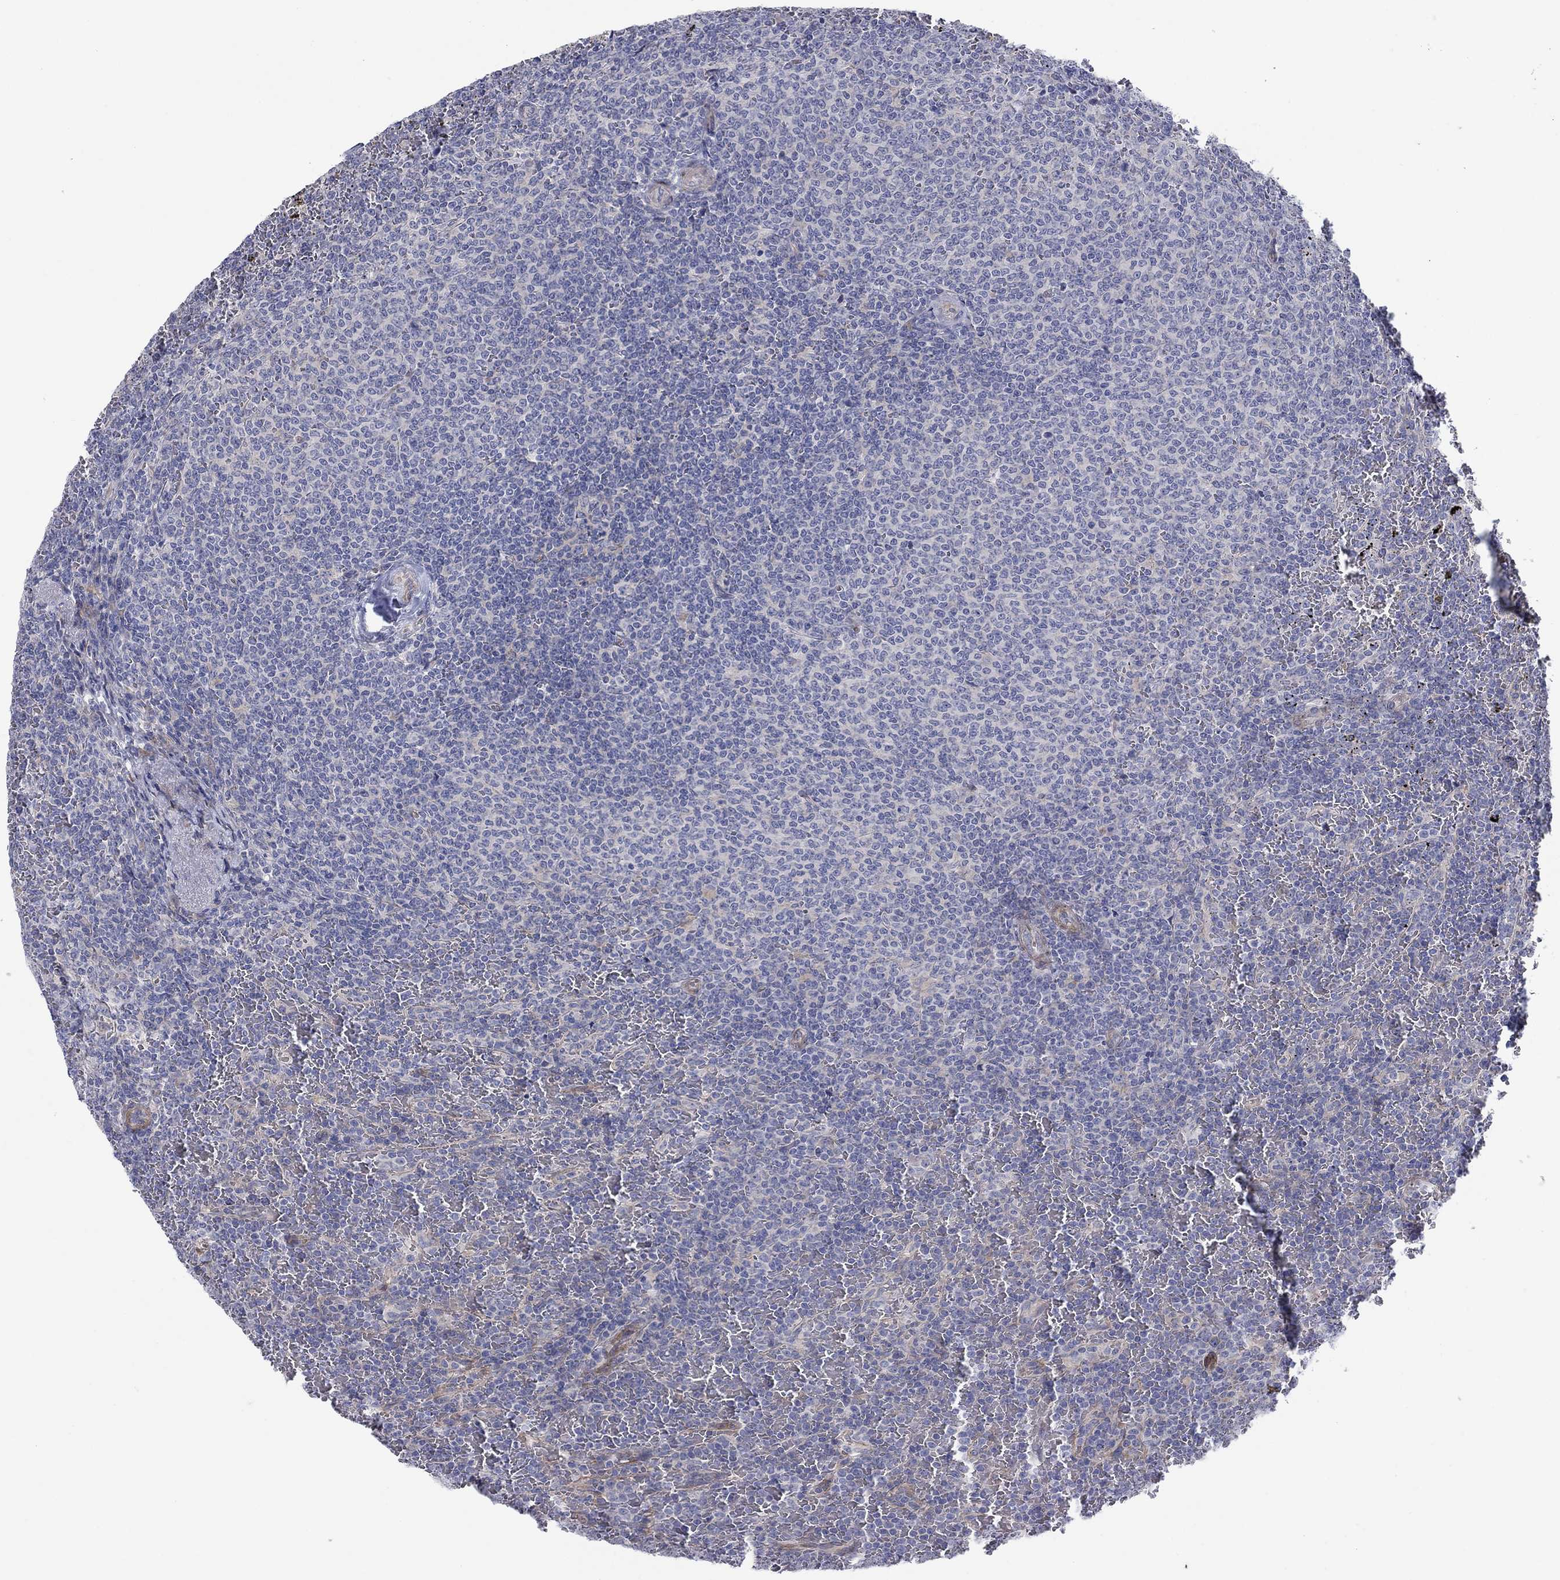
{"staining": {"intensity": "negative", "quantity": "none", "location": "none"}, "tissue": "lymphoma", "cell_type": "Tumor cells", "image_type": "cancer", "snomed": [{"axis": "morphology", "description": "Malignant lymphoma, non-Hodgkin's type, Low grade"}, {"axis": "topography", "description": "Spleen"}], "caption": "Lymphoma was stained to show a protein in brown. There is no significant expression in tumor cells.", "gene": "FXR1", "patient": {"sex": "female", "age": 77}}